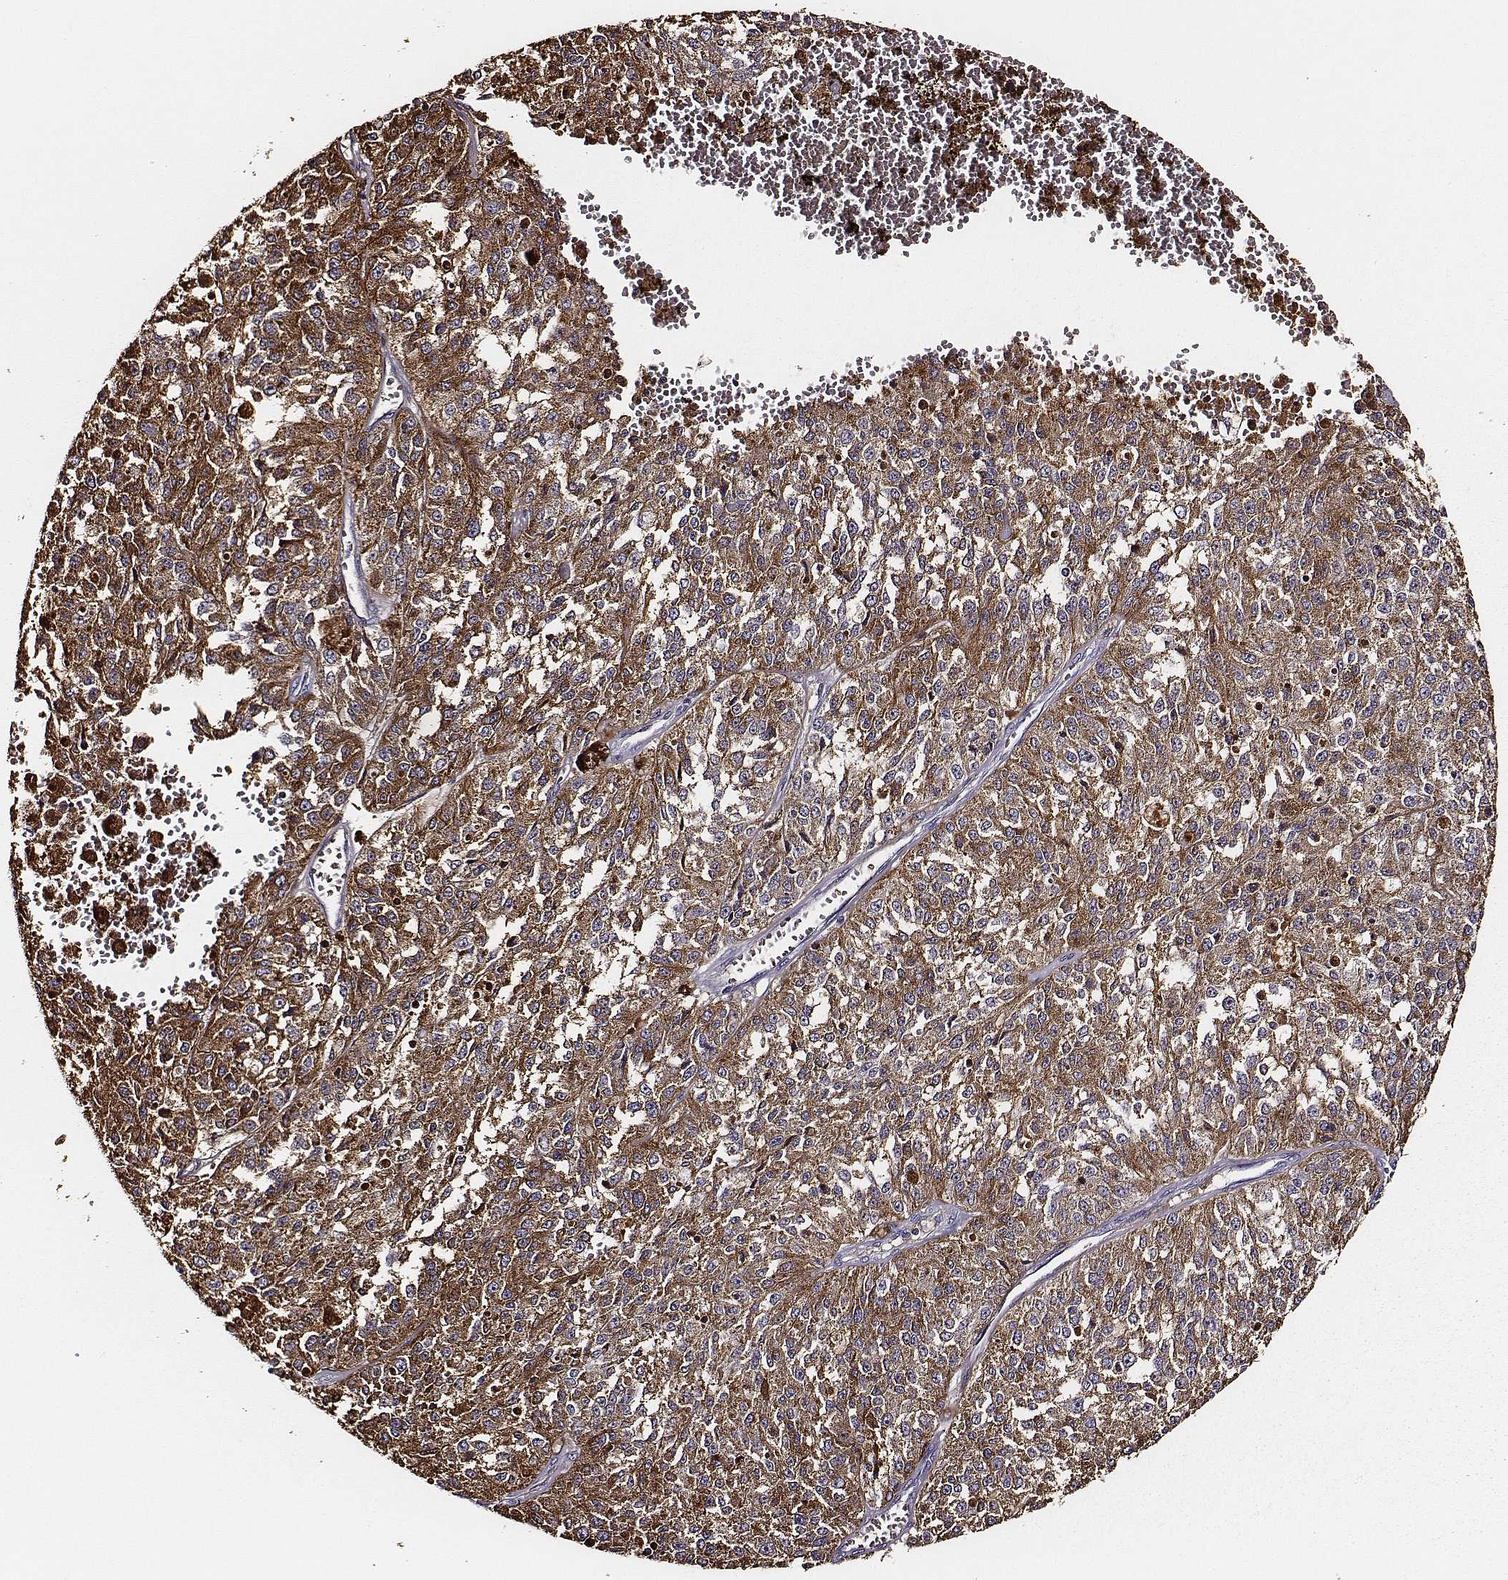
{"staining": {"intensity": "moderate", "quantity": ">75%", "location": "cytoplasmic/membranous"}, "tissue": "melanoma", "cell_type": "Tumor cells", "image_type": "cancer", "snomed": [{"axis": "morphology", "description": "Malignant melanoma, Metastatic site"}, {"axis": "topography", "description": "Lymph node"}], "caption": "Immunohistochemistry photomicrograph of malignant melanoma (metastatic site) stained for a protein (brown), which exhibits medium levels of moderate cytoplasmic/membranous expression in about >75% of tumor cells.", "gene": "TF", "patient": {"sex": "female", "age": 64}}